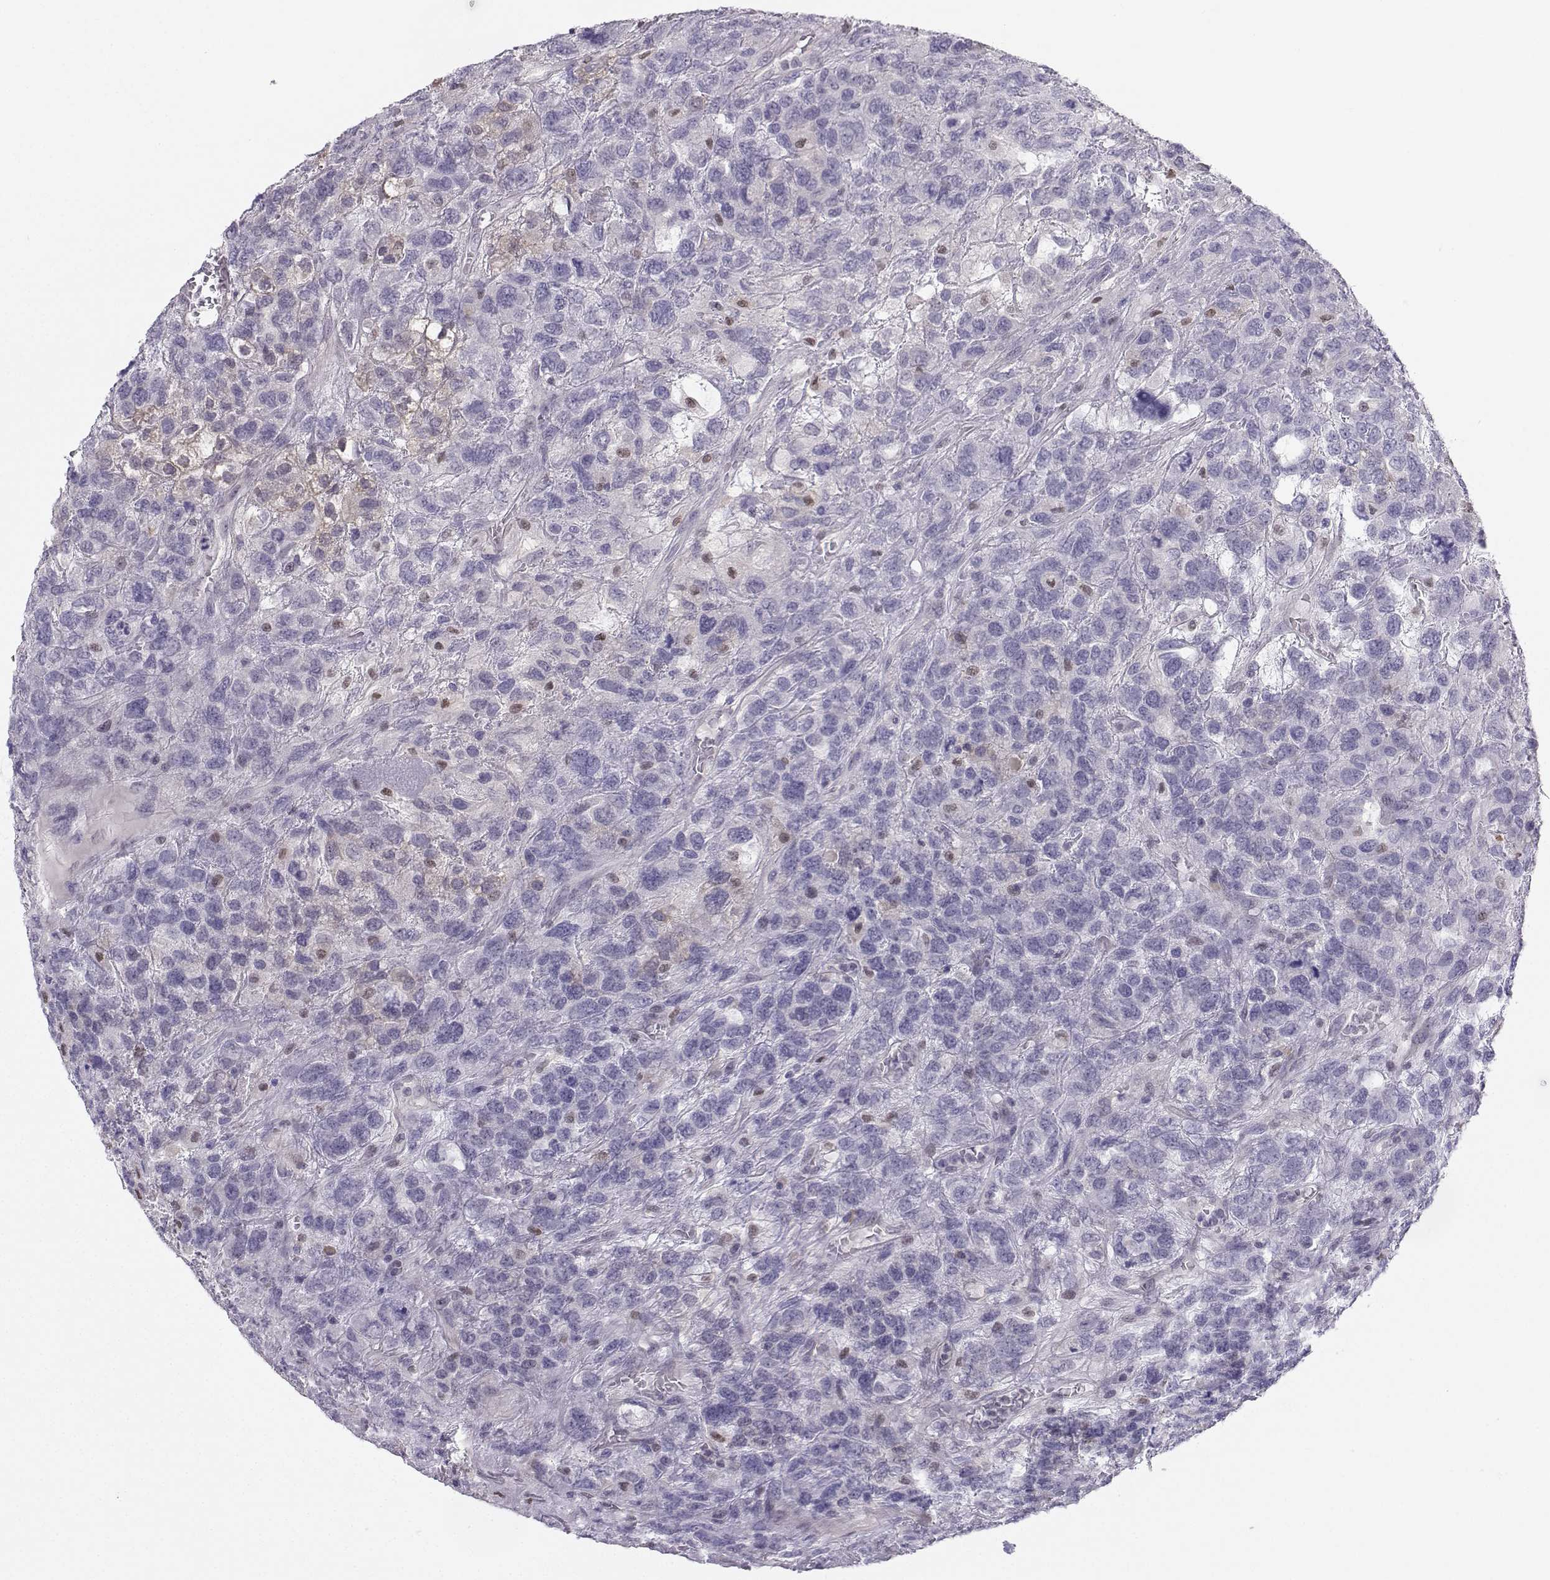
{"staining": {"intensity": "negative", "quantity": "none", "location": "none"}, "tissue": "testis cancer", "cell_type": "Tumor cells", "image_type": "cancer", "snomed": [{"axis": "morphology", "description": "Seminoma, NOS"}, {"axis": "topography", "description": "Testis"}], "caption": "Tumor cells are negative for protein expression in human seminoma (testis).", "gene": "DCLK3", "patient": {"sex": "male", "age": 52}}